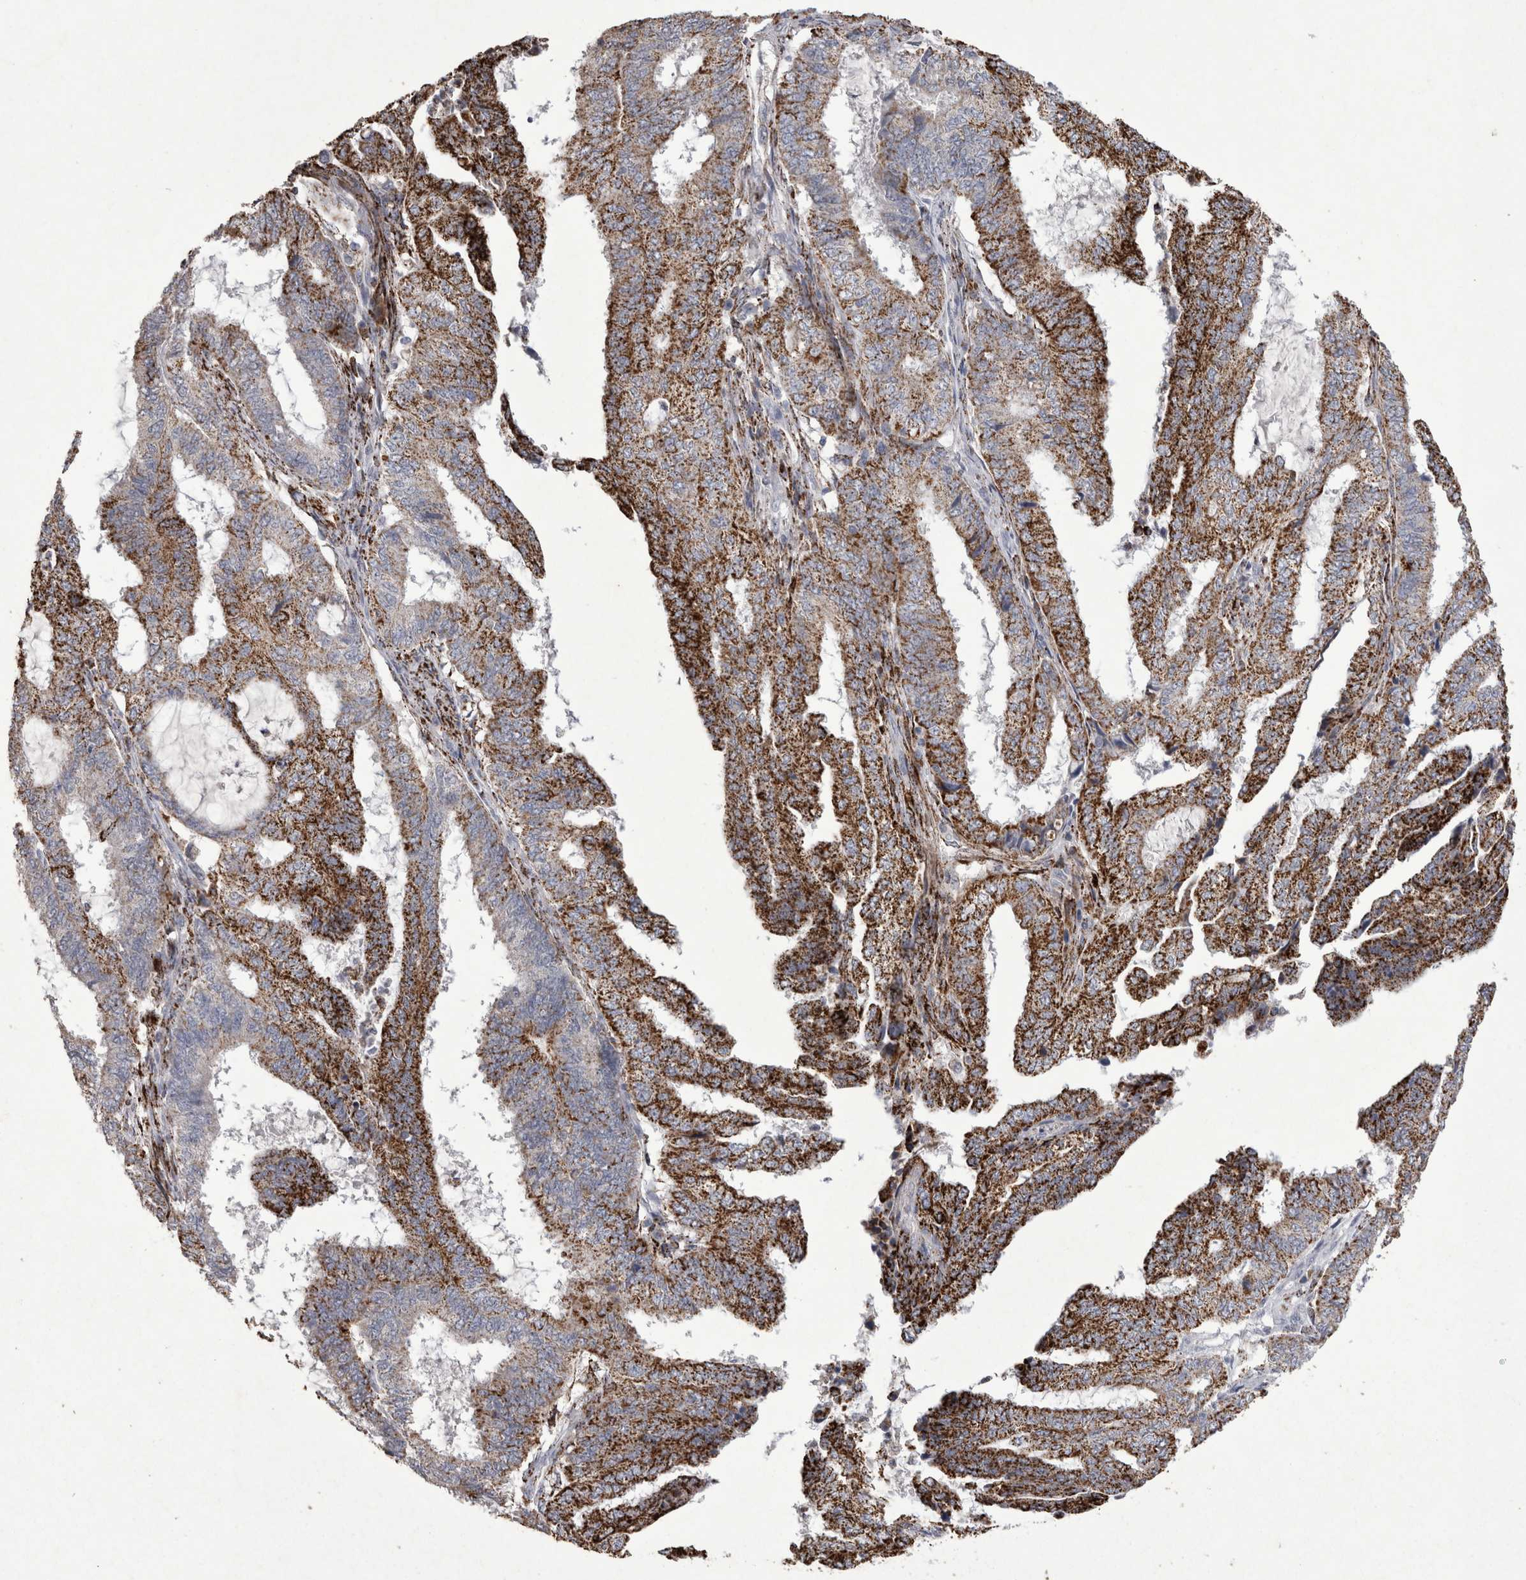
{"staining": {"intensity": "strong", "quantity": ">75%", "location": "cytoplasmic/membranous"}, "tissue": "endometrial cancer", "cell_type": "Tumor cells", "image_type": "cancer", "snomed": [{"axis": "morphology", "description": "Adenocarcinoma, NOS"}, {"axis": "topography", "description": "Endometrium"}], "caption": "This histopathology image shows IHC staining of human endometrial cancer, with high strong cytoplasmic/membranous positivity in about >75% of tumor cells.", "gene": "DKK3", "patient": {"sex": "female", "age": 51}}